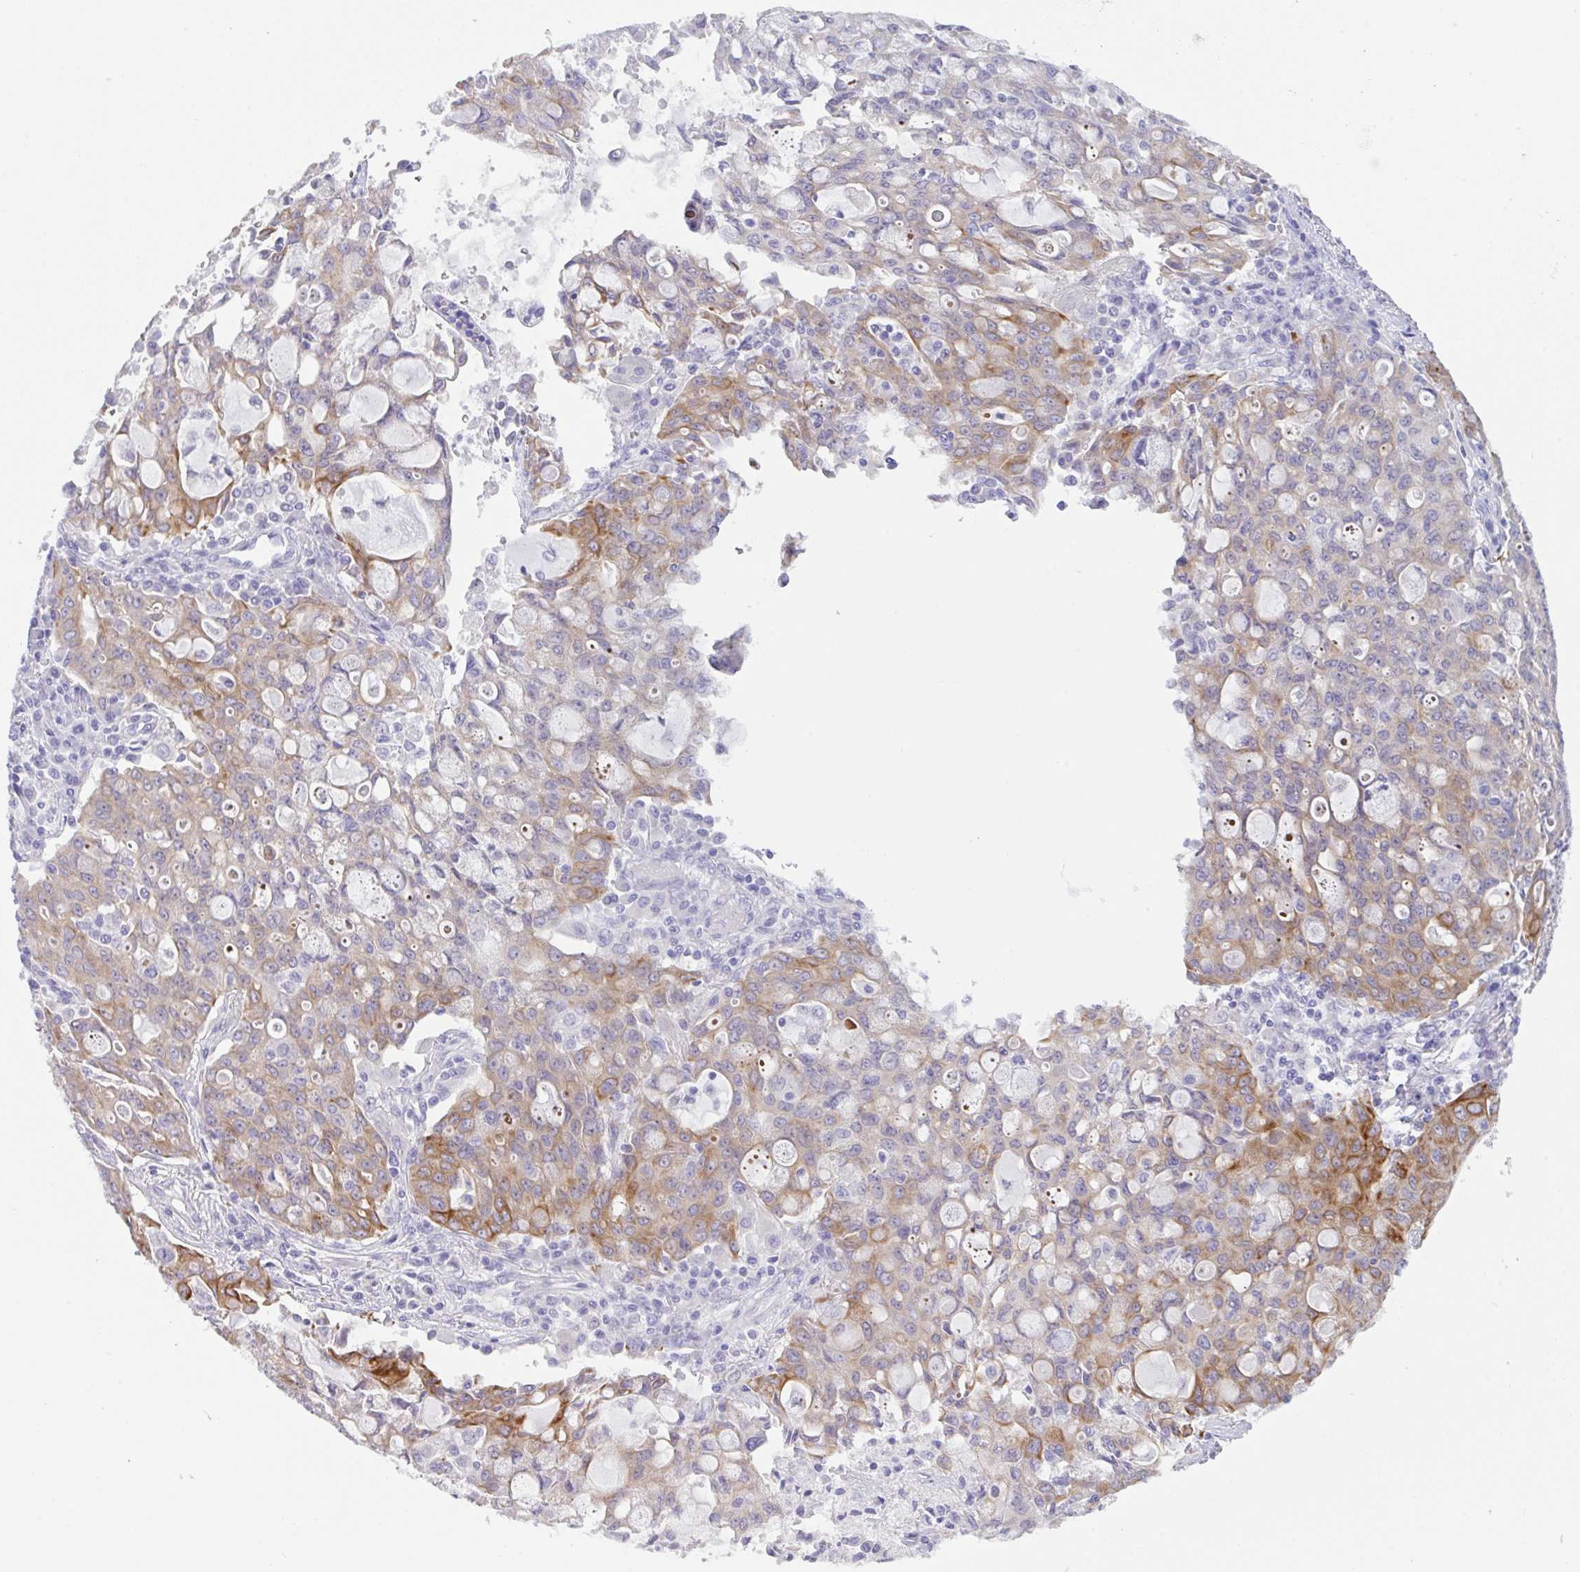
{"staining": {"intensity": "moderate", "quantity": "<25%", "location": "cytoplasmic/membranous"}, "tissue": "lung cancer", "cell_type": "Tumor cells", "image_type": "cancer", "snomed": [{"axis": "morphology", "description": "Adenocarcinoma, NOS"}, {"axis": "topography", "description": "Lung"}], "caption": "Tumor cells exhibit low levels of moderate cytoplasmic/membranous positivity in approximately <25% of cells in human lung adenocarcinoma. (Brightfield microscopy of DAB IHC at high magnification).", "gene": "TRAF4", "patient": {"sex": "female", "age": 44}}